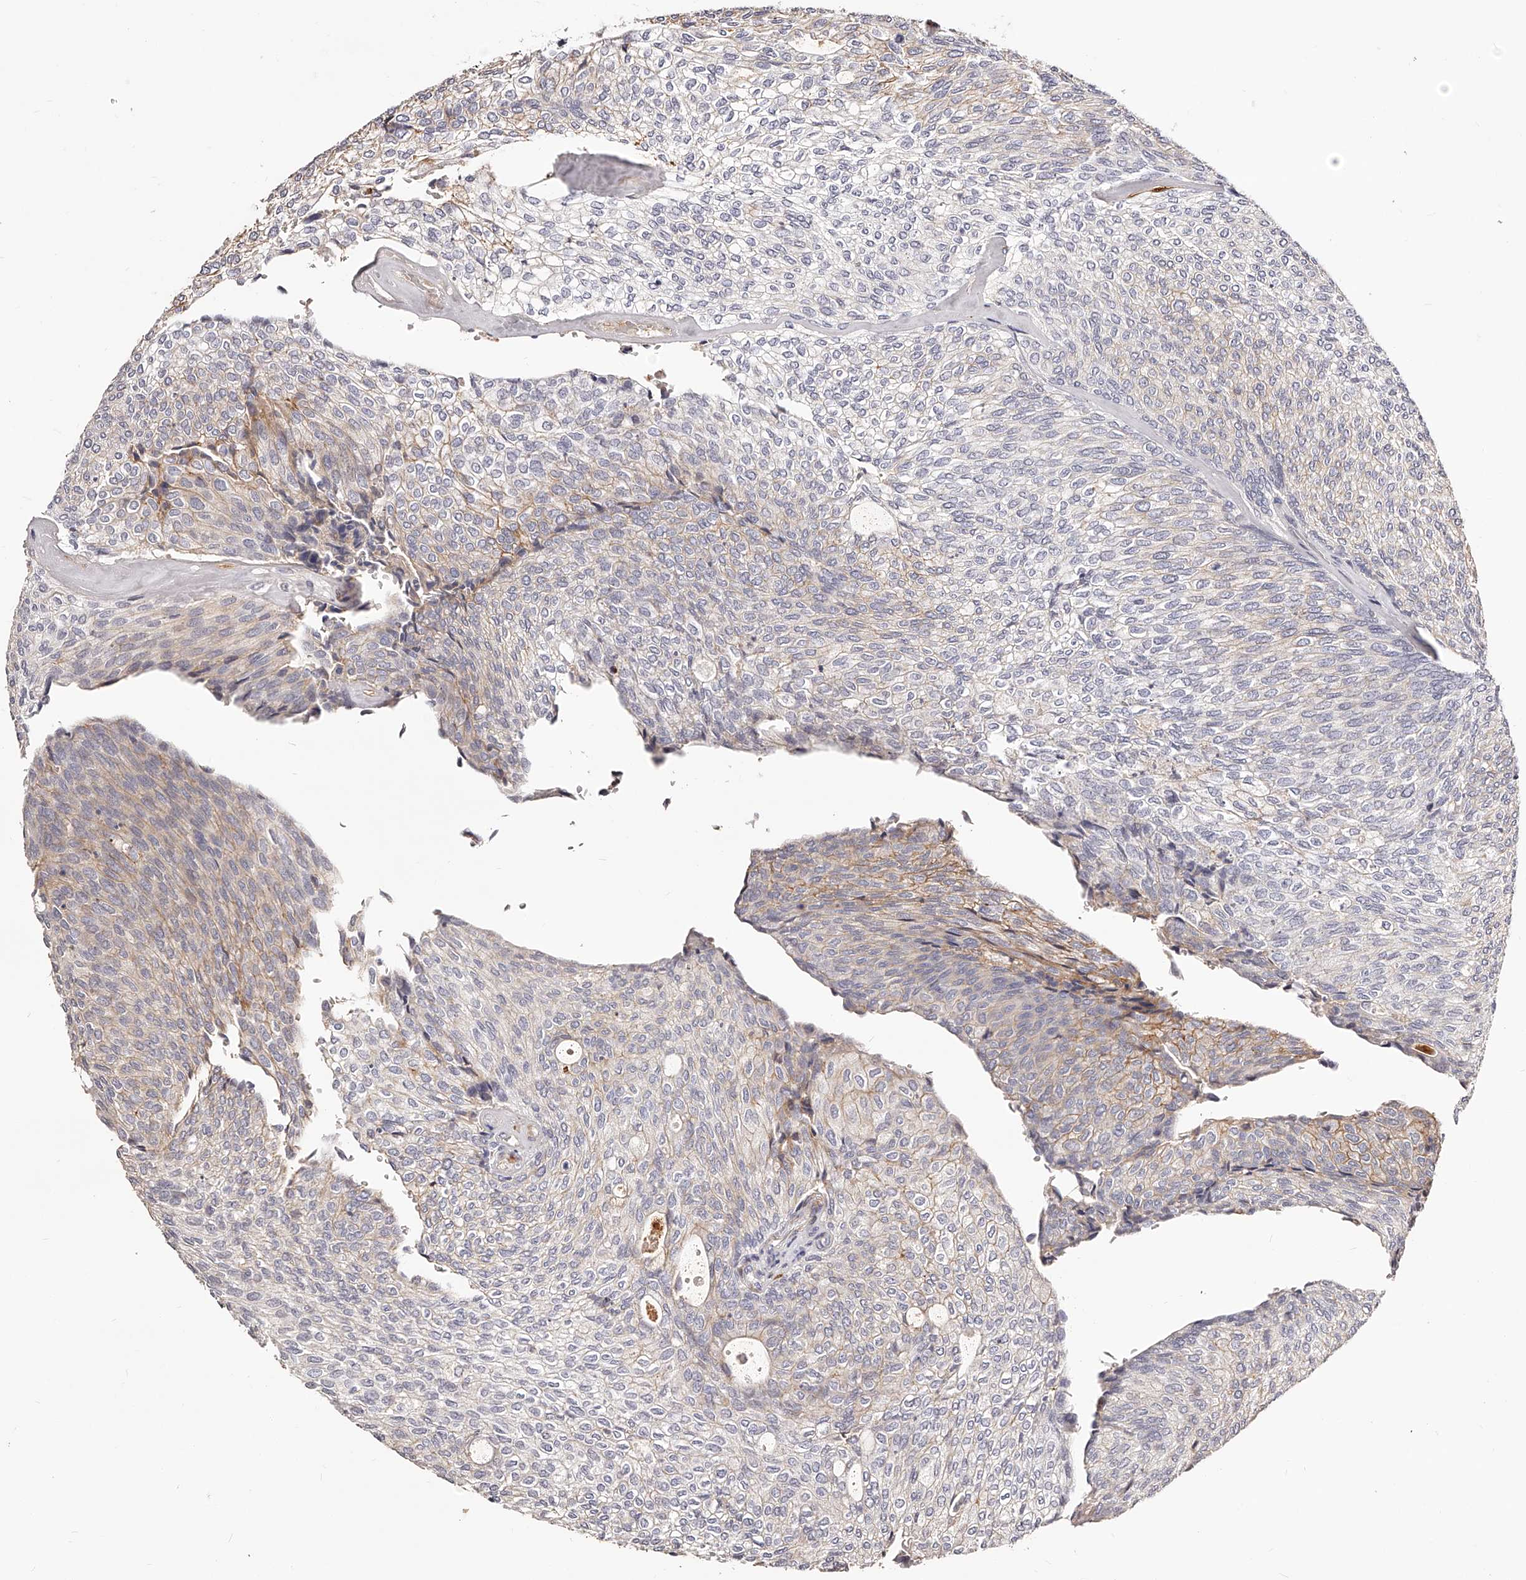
{"staining": {"intensity": "weak", "quantity": "<25%", "location": "cytoplasmic/membranous"}, "tissue": "urothelial cancer", "cell_type": "Tumor cells", "image_type": "cancer", "snomed": [{"axis": "morphology", "description": "Urothelial carcinoma, Low grade"}, {"axis": "topography", "description": "Urinary bladder"}], "caption": "Immunohistochemistry (IHC) image of neoplastic tissue: human low-grade urothelial carcinoma stained with DAB (3,3'-diaminobenzidine) reveals no significant protein positivity in tumor cells.", "gene": "CD82", "patient": {"sex": "female", "age": 79}}